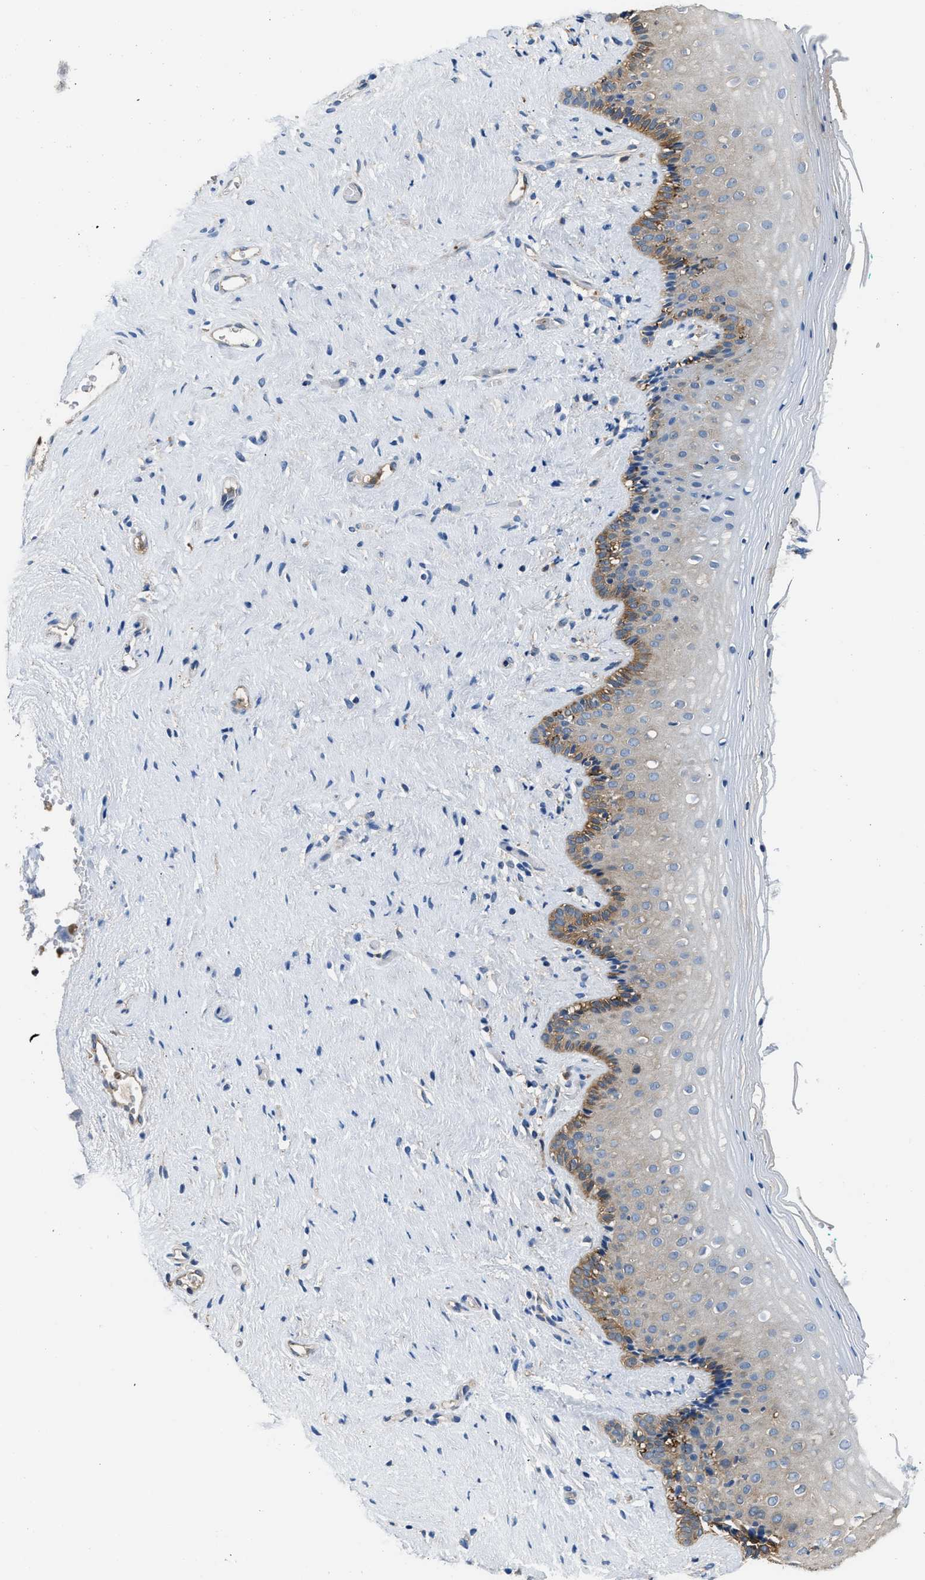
{"staining": {"intensity": "moderate", "quantity": "25%-75%", "location": "cytoplasmic/membranous"}, "tissue": "vagina", "cell_type": "Squamous epithelial cells", "image_type": "normal", "snomed": [{"axis": "morphology", "description": "Normal tissue, NOS"}, {"axis": "topography", "description": "Vagina"}], "caption": "Vagina stained for a protein (brown) exhibits moderate cytoplasmic/membranous positive staining in about 25%-75% of squamous epithelial cells.", "gene": "PKM", "patient": {"sex": "female", "age": 44}}